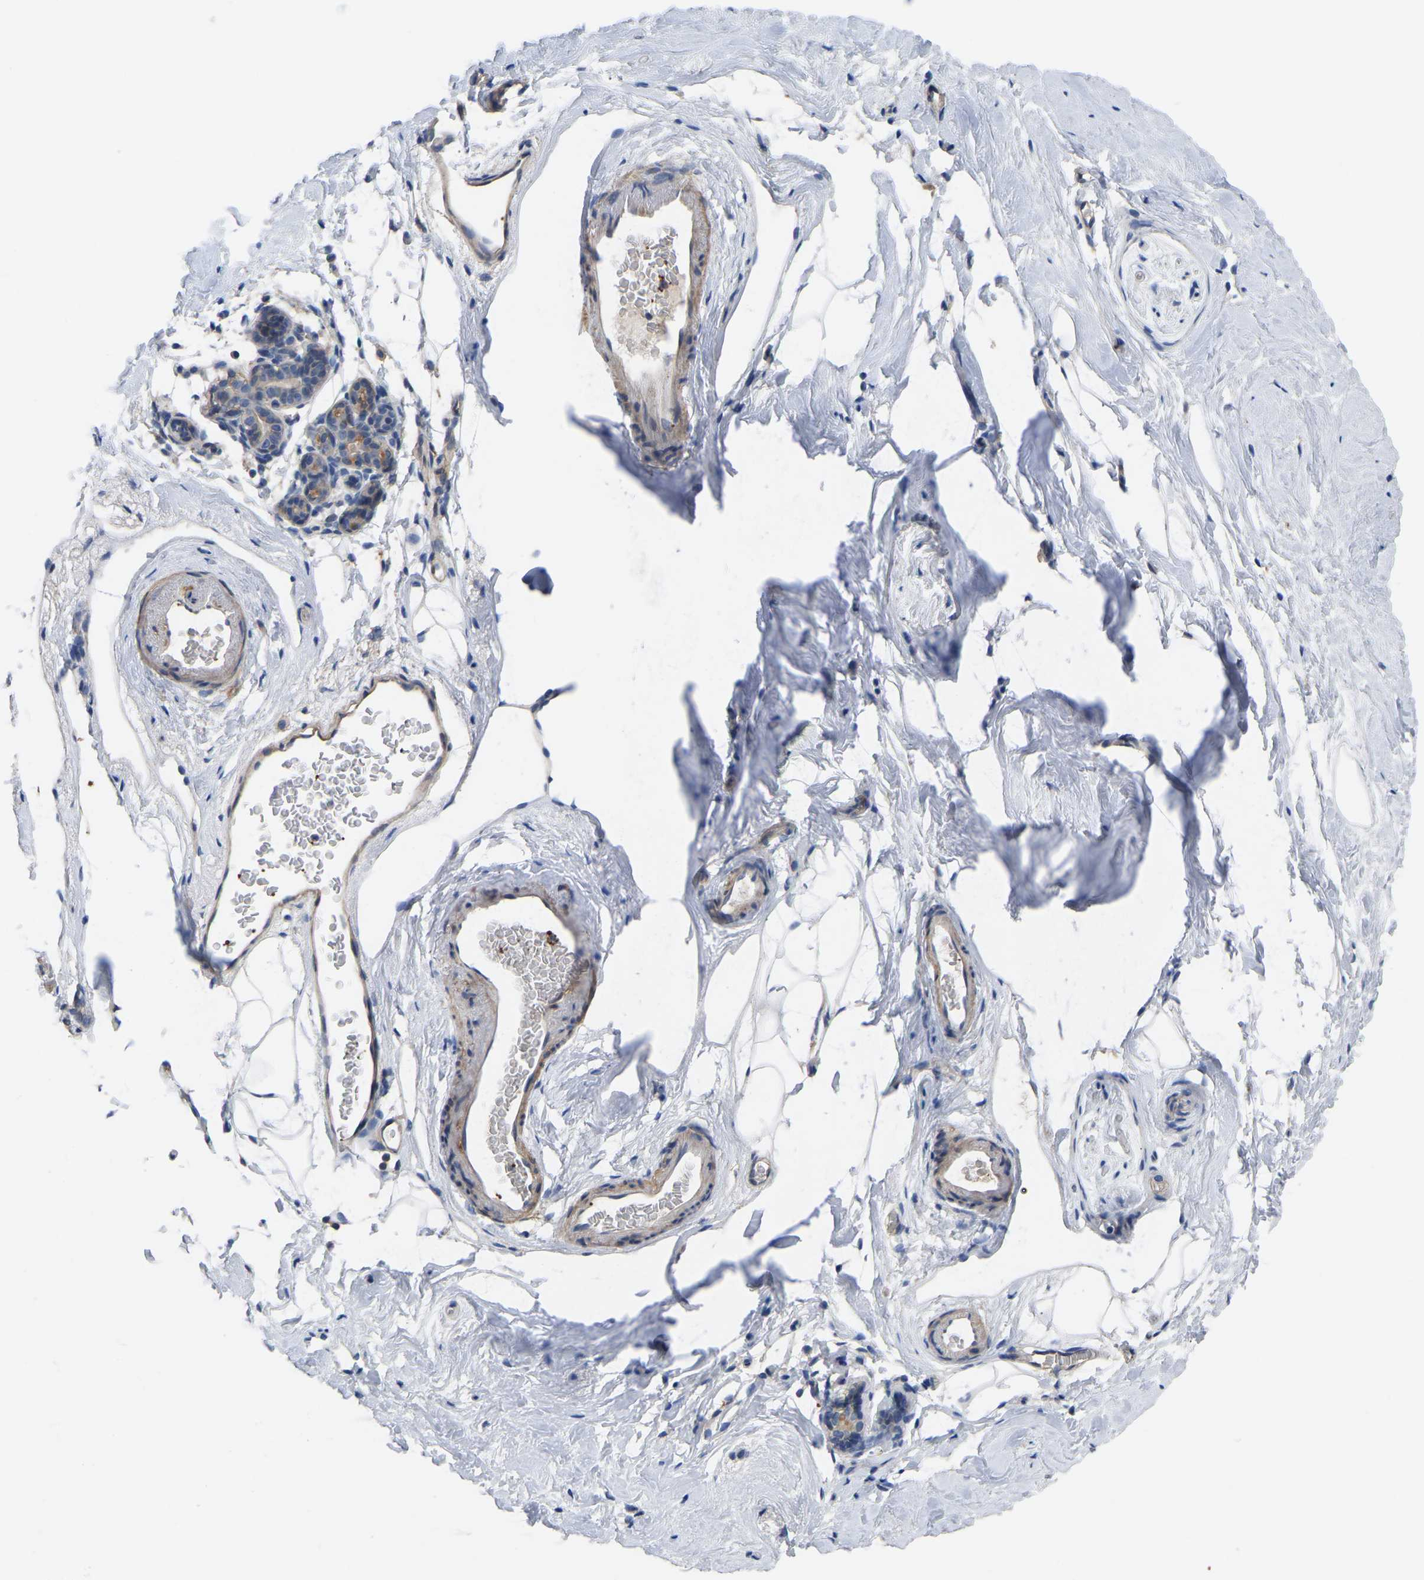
{"staining": {"intensity": "negative", "quantity": "none", "location": "none"}, "tissue": "breast", "cell_type": "Adipocytes", "image_type": "normal", "snomed": [{"axis": "morphology", "description": "Normal tissue, NOS"}, {"axis": "topography", "description": "Breast"}], "caption": "An image of breast stained for a protein displays no brown staining in adipocytes. Nuclei are stained in blue.", "gene": "ZNF449", "patient": {"sex": "female", "age": 62}}